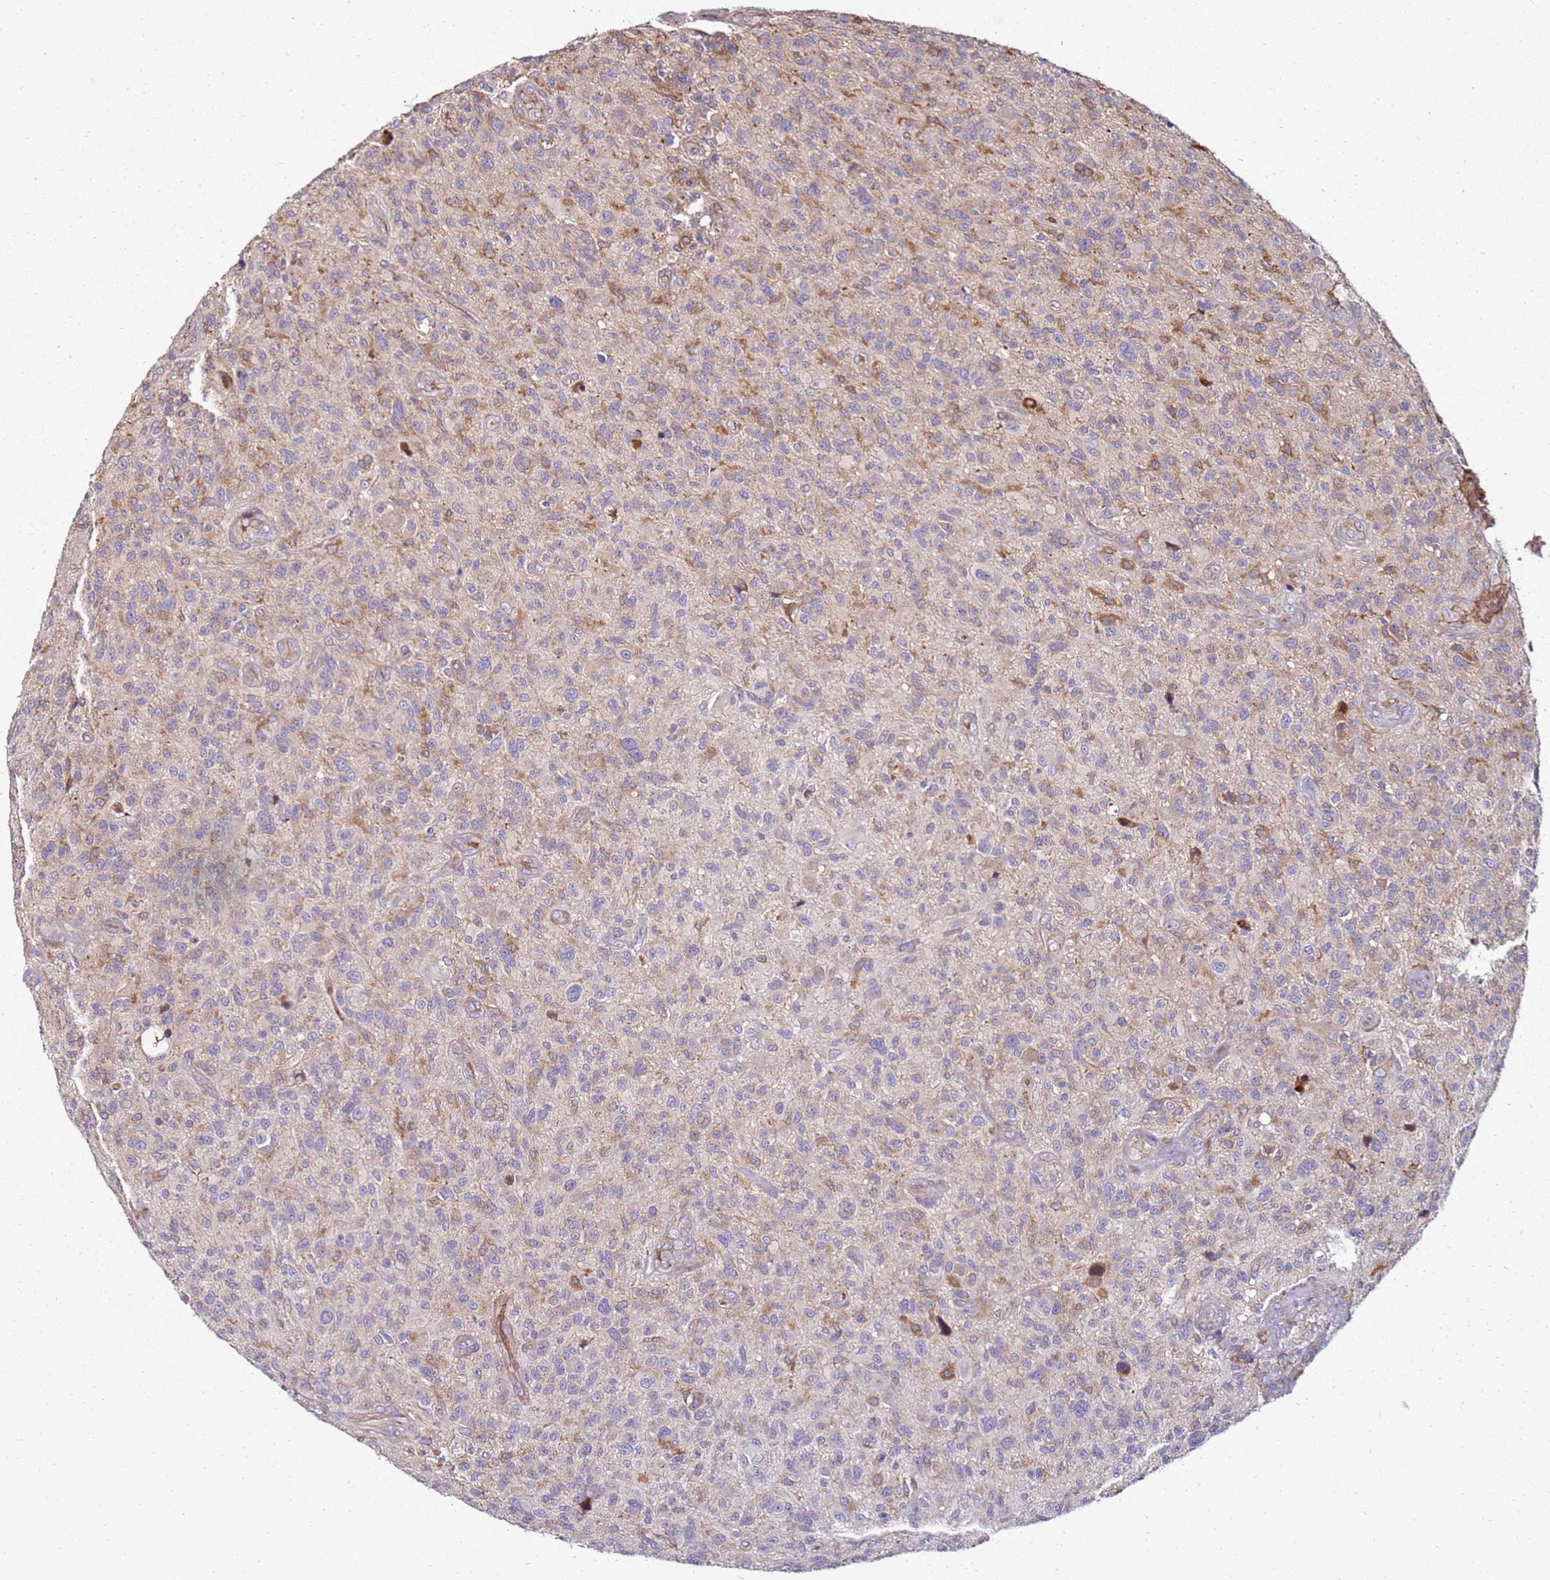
{"staining": {"intensity": "moderate", "quantity": "<25%", "location": "cytoplasmic/membranous"}, "tissue": "glioma", "cell_type": "Tumor cells", "image_type": "cancer", "snomed": [{"axis": "morphology", "description": "Glioma, malignant, High grade"}, {"axis": "topography", "description": "Brain"}], "caption": "The photomicrograph demonstrates staining of glioma, revealing moderate cytoplasmic/membranous protein expression (brown color) within tumor cells. (IHC, brightfield microscopy, high magnification).", "gene": "RNF11", "patient": {"sex": "male", "age": 47}}